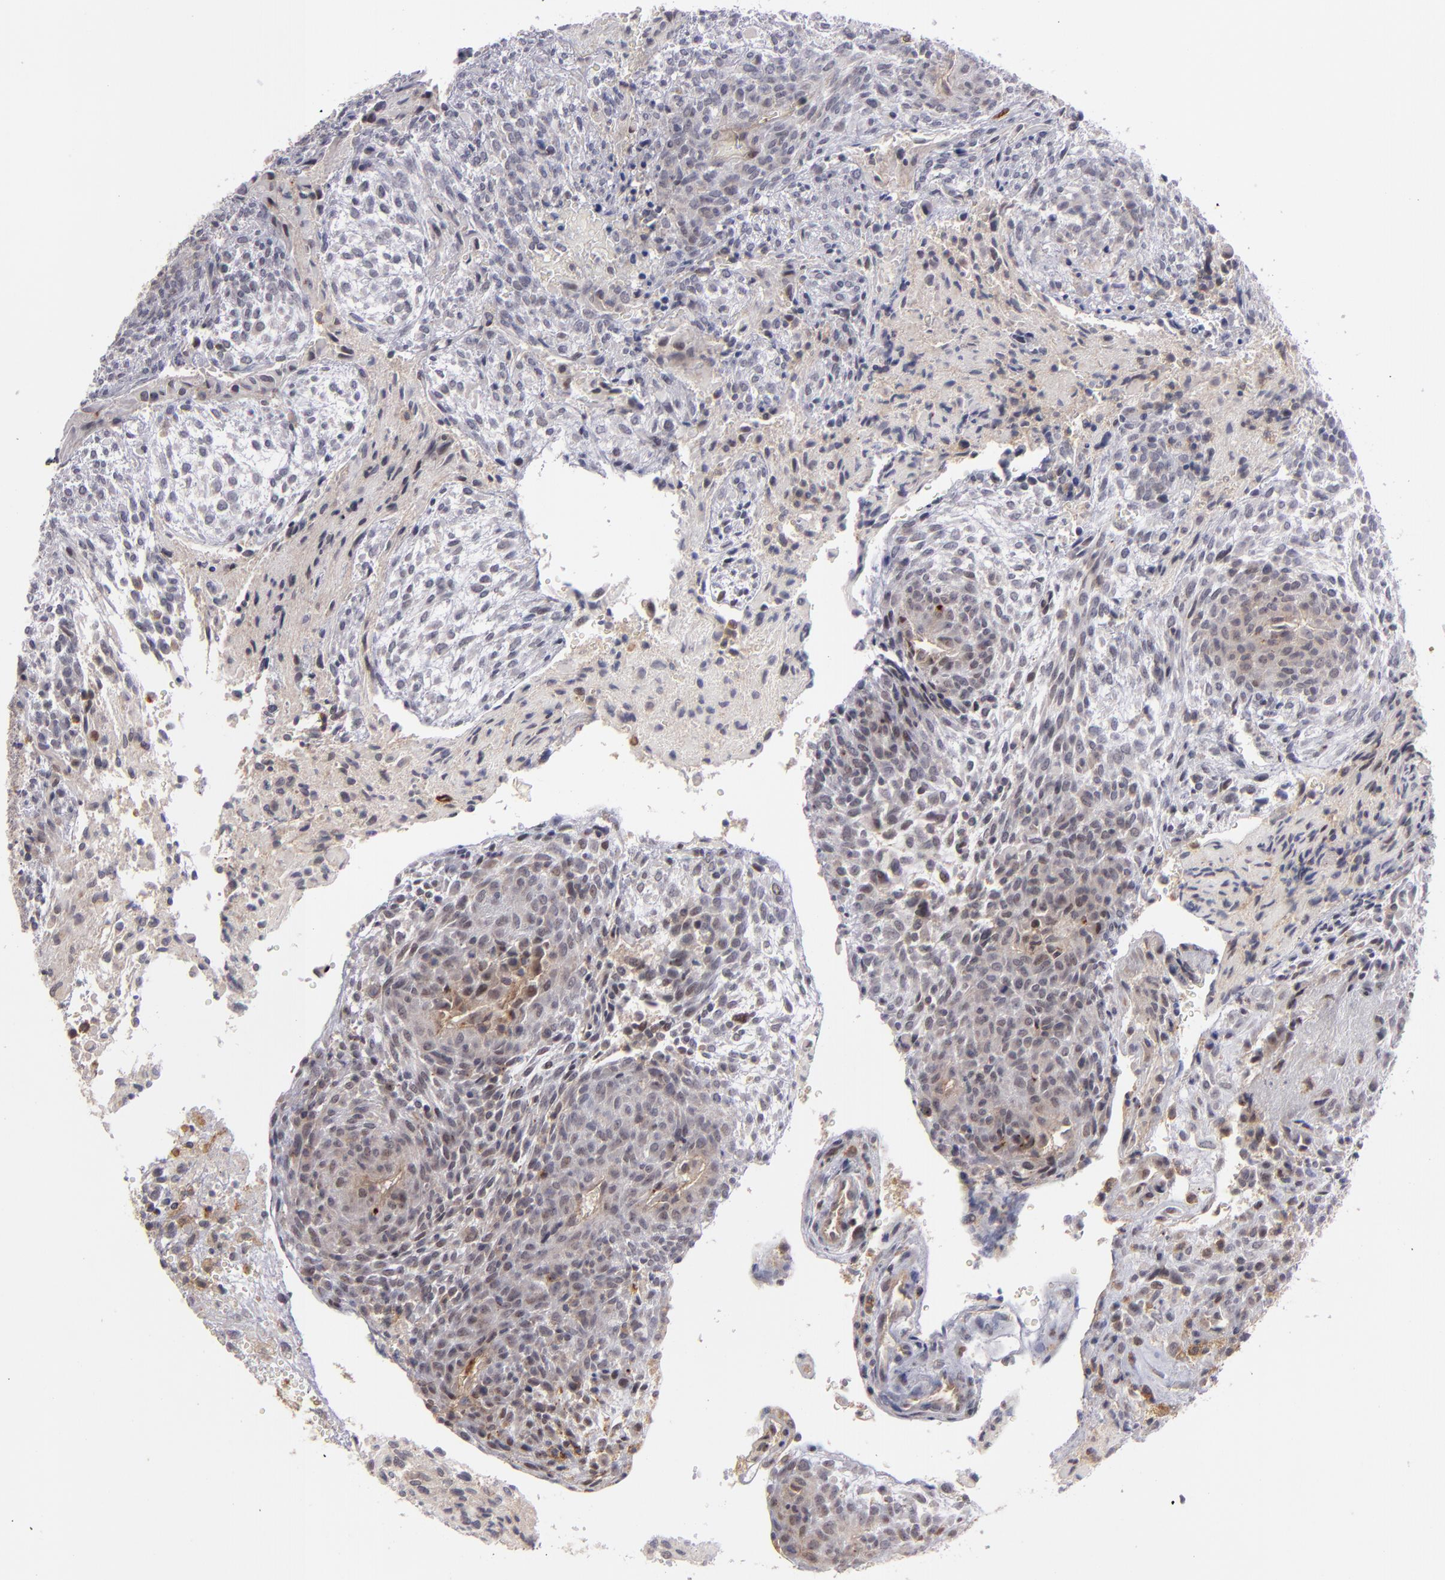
{"staining": {"intensity": "negative", "quantity": "none", "location": "none"}, "tissue": "glioma", "cell_type": "Tumor cells", "image_type": "cancer", "snomed": [{"axis": "morphology", "description": "Glioma, malignant, High grade"}, {"axis": "topography", "description": "Cerebral cortex"}], "caption": "Immunohistochemistry (IHC) histopathology image of neoplastic tissue: human glioma stained with DAB shows no significant protein positivity in tumor cells.", "gene": "STX3", "patient": {"sex": "female", "age": 55}}